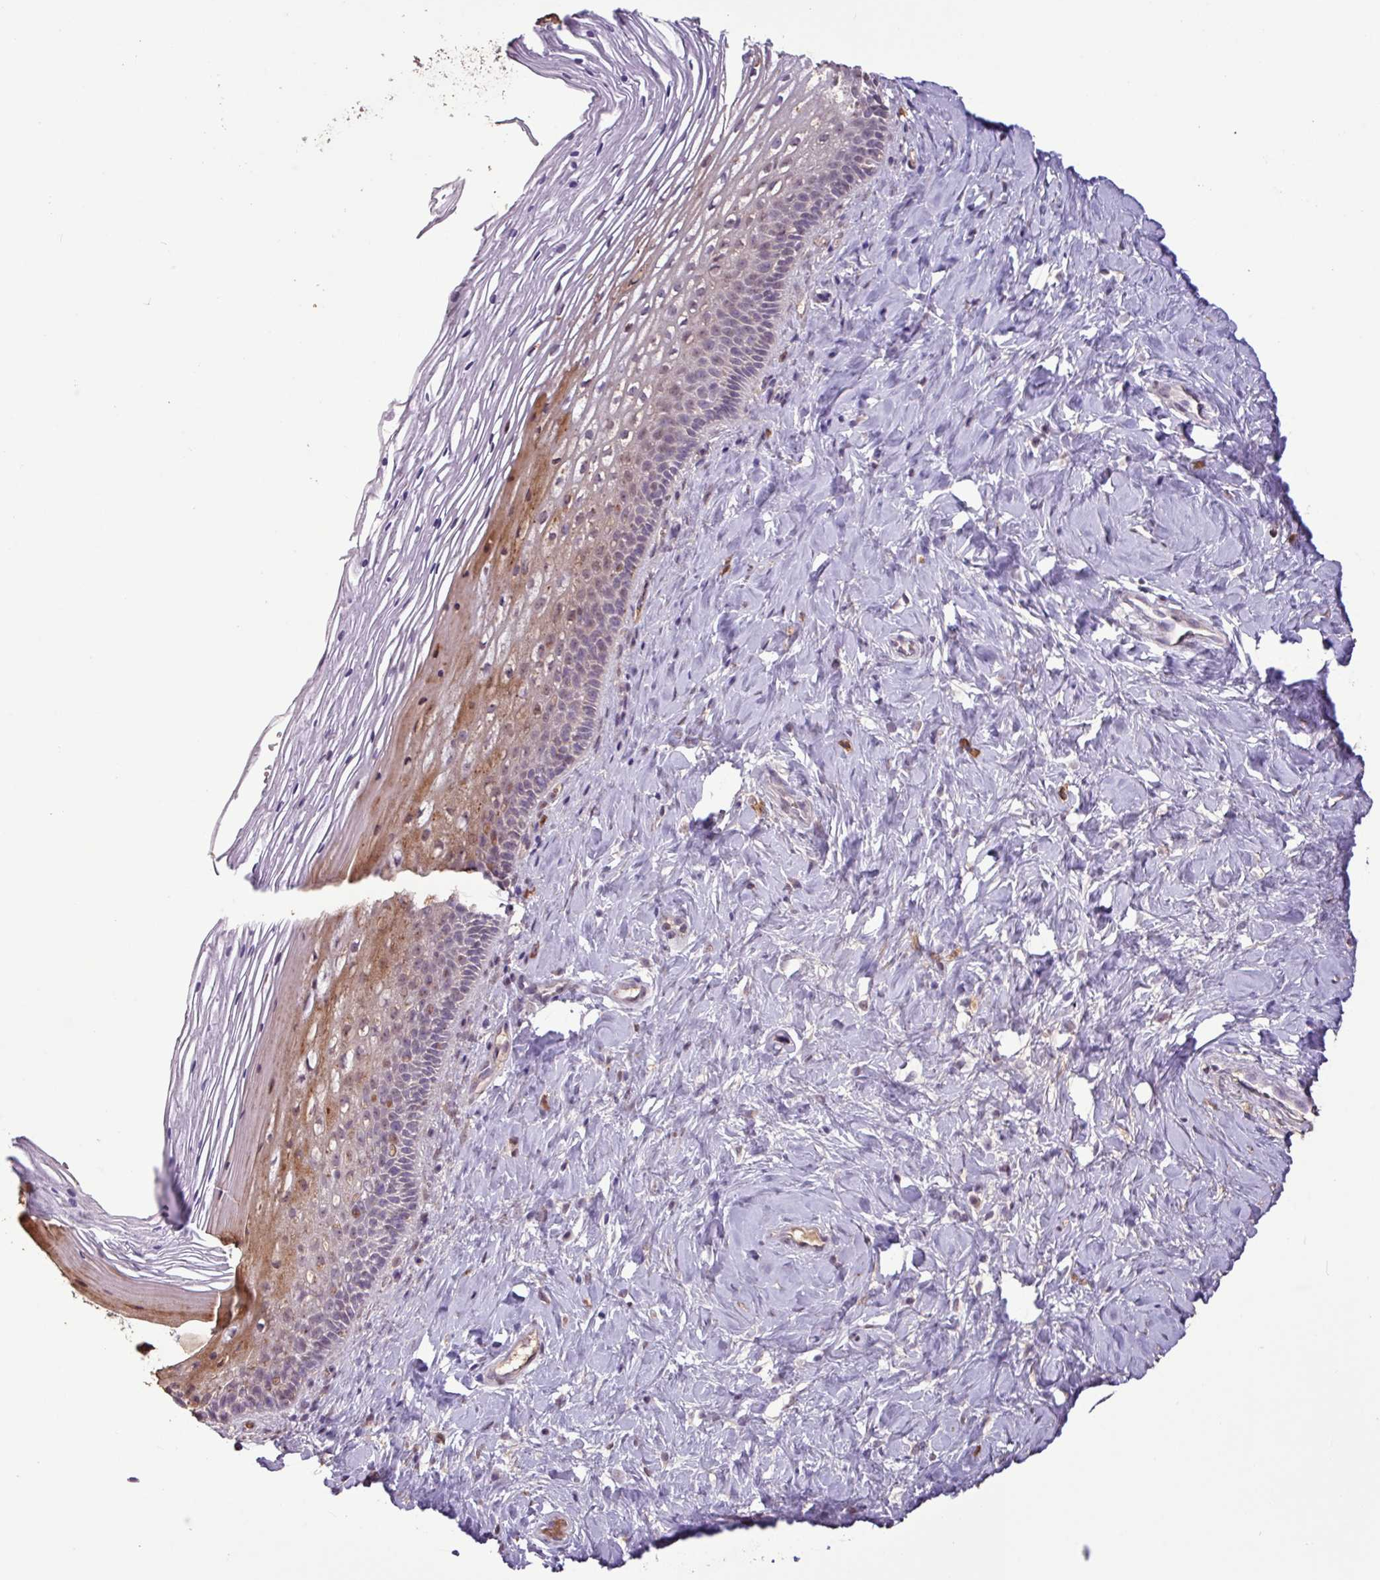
{"staining": {"intensity": "weak", "quantity": "25%-75%", "location": "nuclear"}, "tissue": "cervix", "cell_type": "Glandular cells", "image_type": "normal", "snomed": [{"axis": "morphology", "description": "Normal tissue, NOS"}, {"axis": "topography", "description": "Cervix"}], "caption": "Brown immunohistochemical staining in benign cervix demonstrates weak nuclear positivity in approximately 25%-75% of glandular cells. (Stains: DAB (3,3'-diaminobenzidine) in brown, nuclei in blue, Microscopy: brightfield microscopy at high magnification).", "gene": "L3MBTL3", "patient": {"sex": "female", "age": 36}}